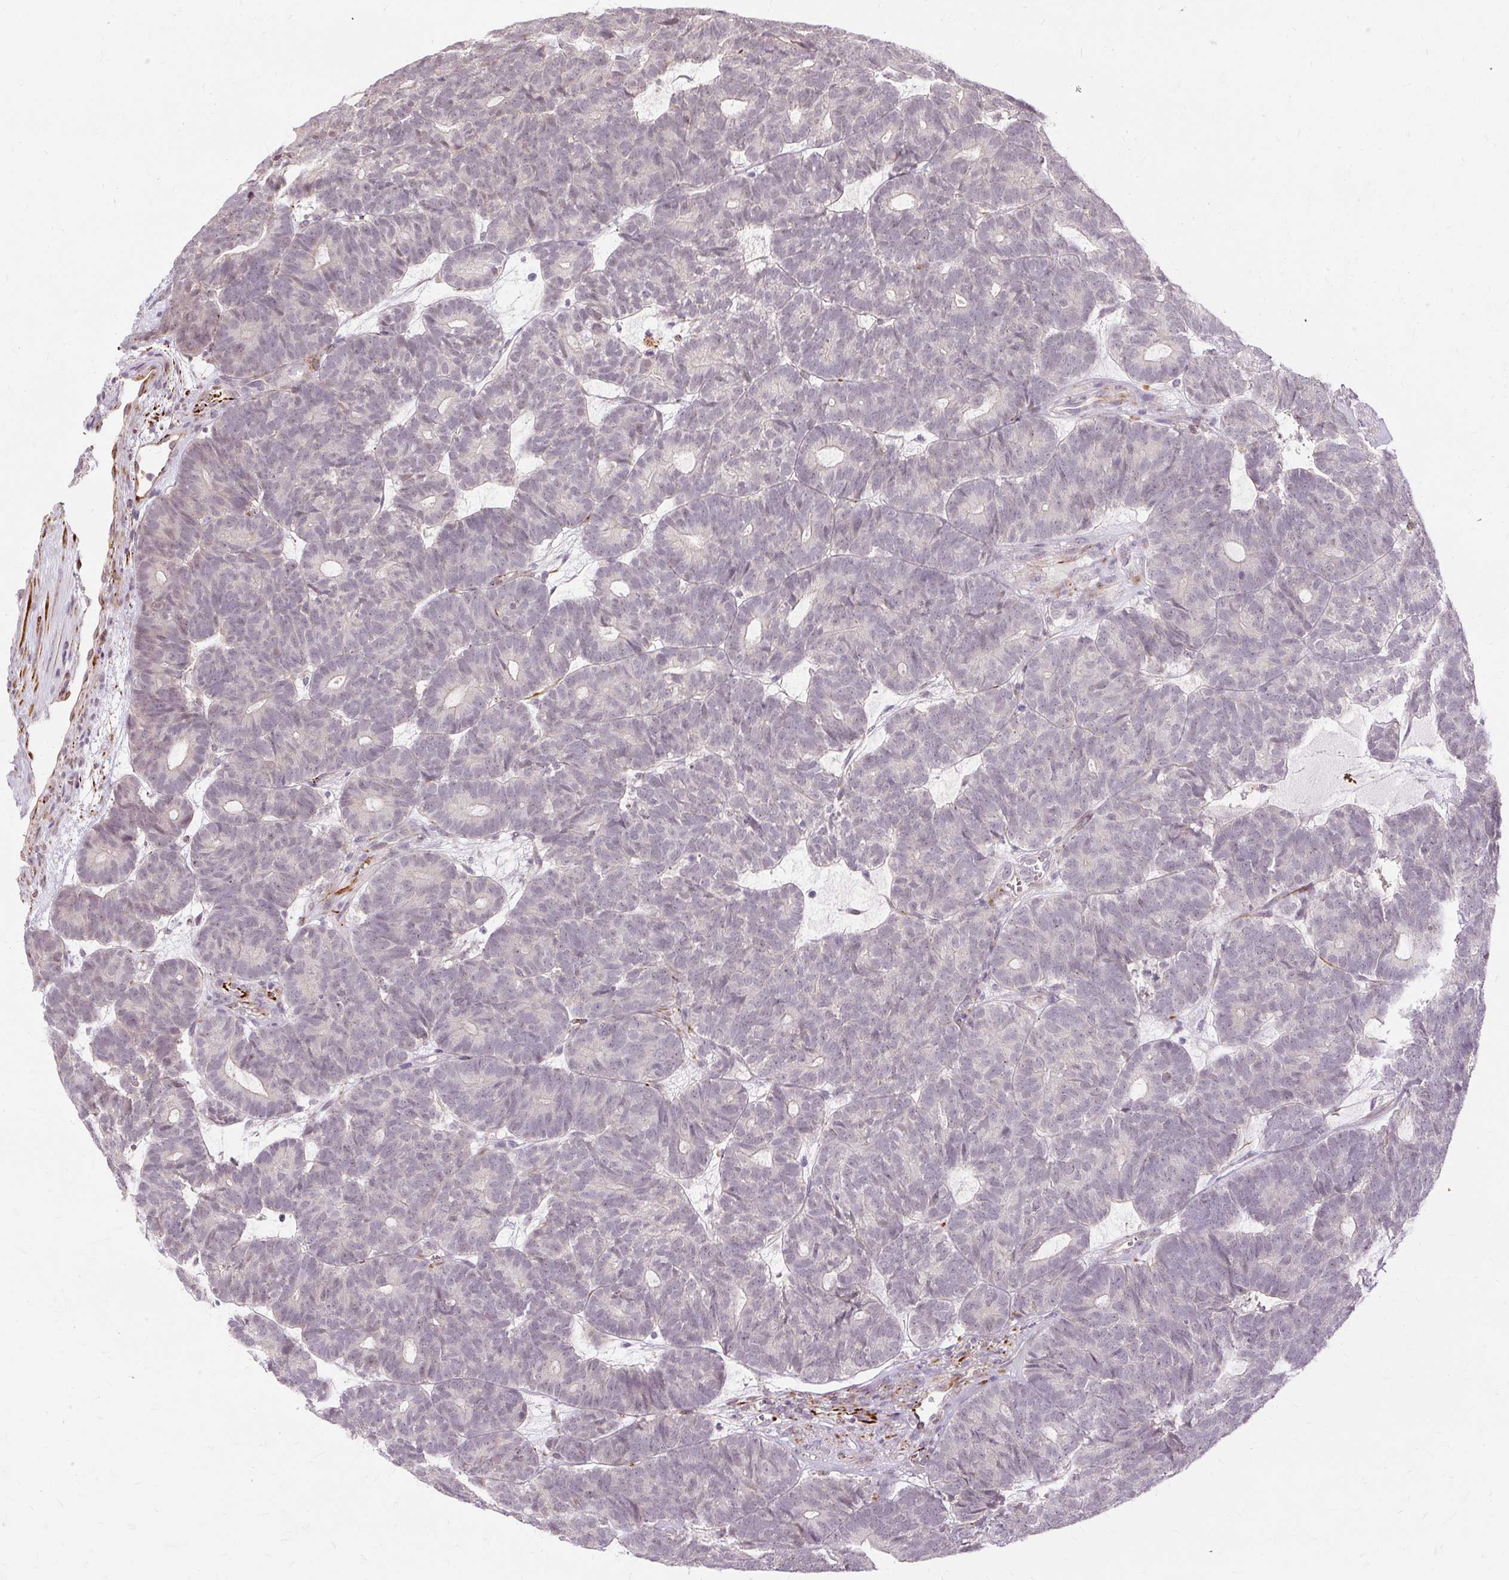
{"staining": {"intensity": "weak", "quantity": "<25%", "location": "nuclear"}, "tissue": "head and neck cancer", "cell_type": "Tumor cells", "image_type": "cancer", "snomed": [{"axis": "morphology", "description": "Adenocarcinoma, NOS"}, {"axis": "topography", "description": "Head-Neck"}], "caption": "This is an IHC micrograph of human head and neck adenocarcinoma. There is no expression in tumor cells.", "gene": "MMACHC", "patient": {"sex": "female", "age": 81}}